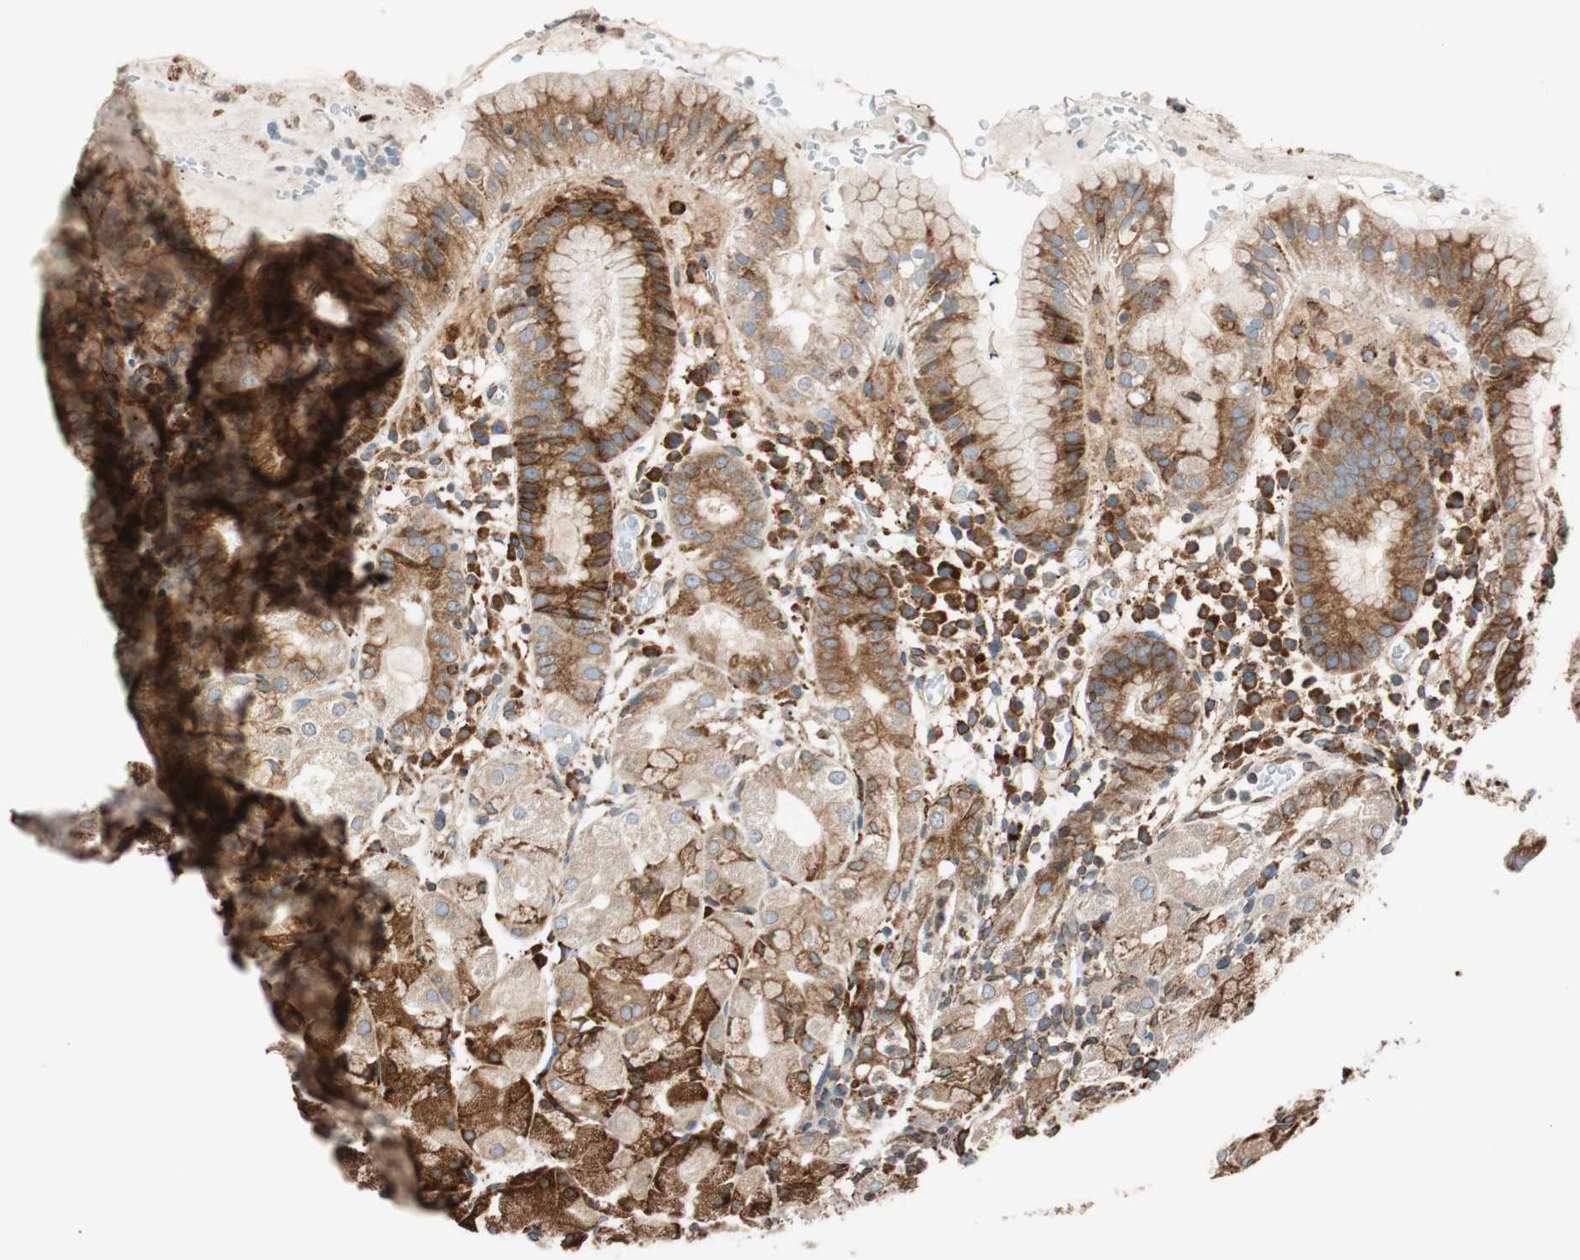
{"staining": {"intensity": "strong", "quantity": "25%-75%", "location": "cytoplasmic/membranous"}, "tissue": "stomach", "cell_type": "Glandular cells", "image_type": "normal", "snomed": [{"axis": "morphology", "description": "Normal tissue, NOS"}, {"axis": "topography", "description": "Stomach"}, {"axis": "topography", "description": "Stomach, lower"}], "caption": "Stomach was stained to show a protein in brown. There is high levels of strong cytoplasmic/membranous positivity in about 25%-75% of glandular cells.", "gene": "PRKCSH", "patient": {"sex": "female", "age": 75}}